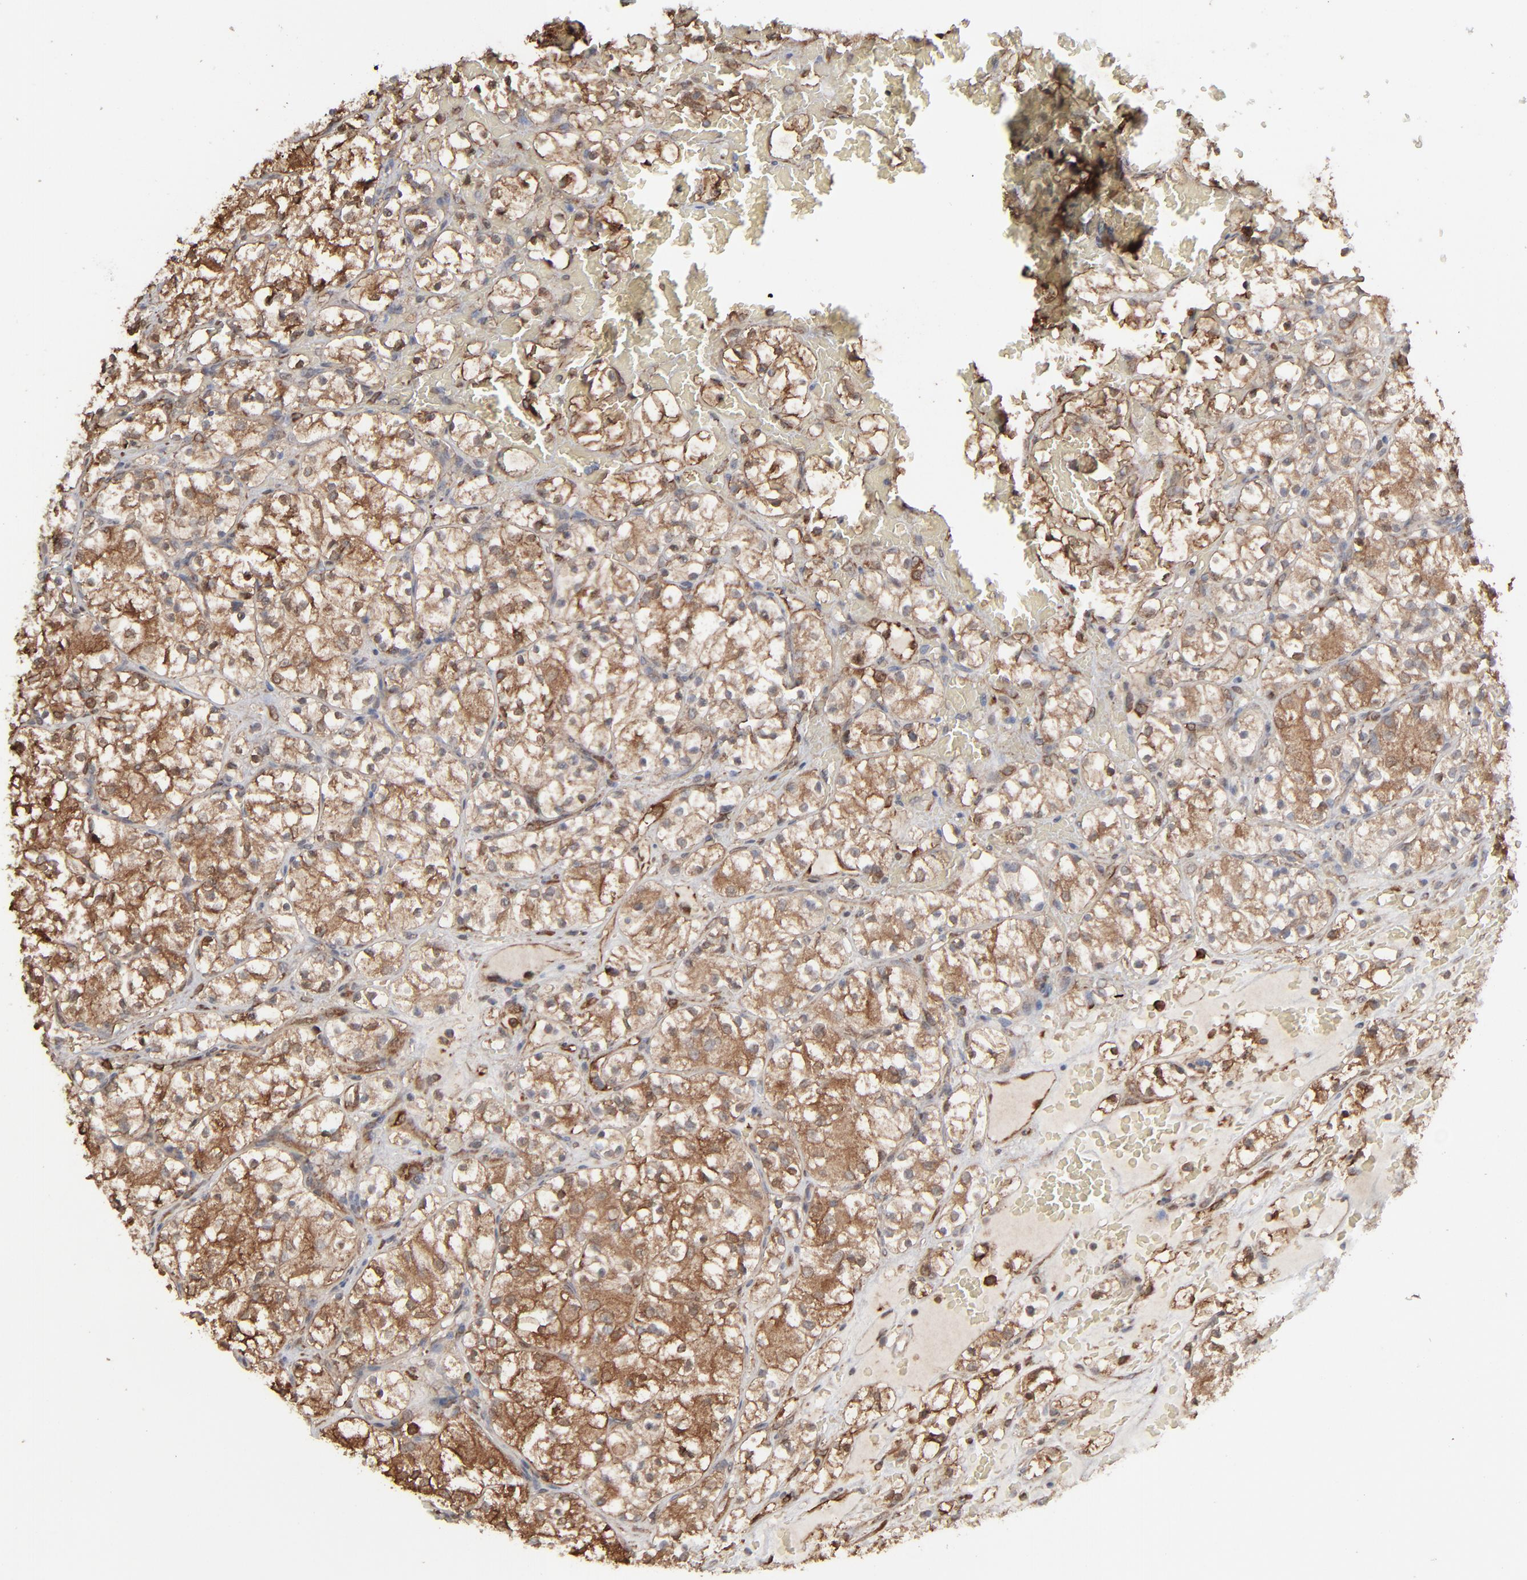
{"staining": {"intensity": "moderate", "quantity": ">75%", "location": "cytoplasmic/membranous"}, "tissue": "renal cancer", "cell_type": "Tumor cells", "image_type": "cancer", "snomed": [{"axis": "morphology", "description": "Adenocarcinoma, NOS"}, {"axis": "topography", "description": "Kidney"}], "caption": "An immunohistochemistry (IHC) image of neoplastic tissue is shown. Protein staining in brown labels moderate cytoplasmic/membranous positivity in renal adenocarcinoma within tumor cells.", "gene": "NME1-NME2", "patient": {"sex": "female", "age": 60}}